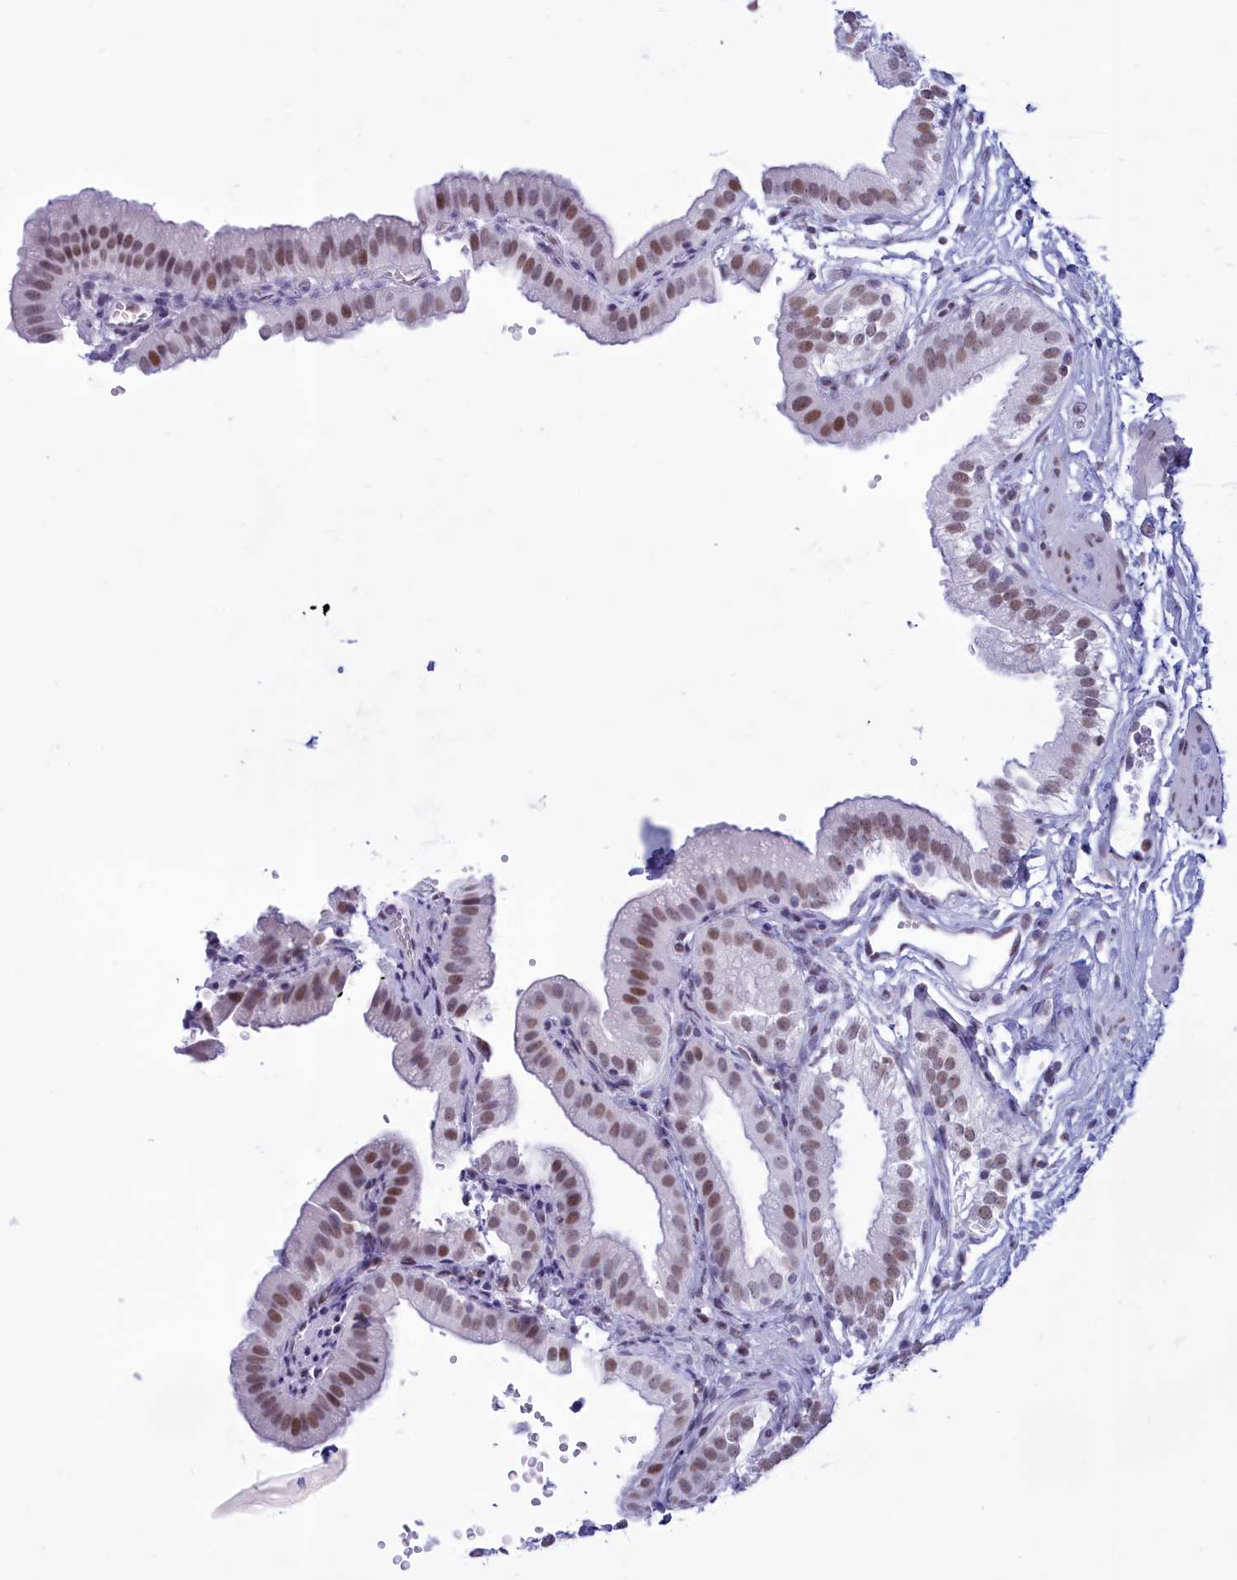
{"staining": {"intensity": "moderate", "quantity": ">75%", "location": "nuclear"}, "tissue": "gallbladder", "cell_type": "Glandular cells", "image_type": "normal", "snomed": [{"axis": "morphology", "description": "Normal tissue, NOS"}, {"axis": "topography", "description": "Gallbladder"}], "caption": "Protein expression analysis of benign gallbladder shows moderate nuclear expression in about >75% of glandular cells. (DAB IHC with brightfield microscopy, high magnification).", "gene": "CDC26", "patient": {"sex": "female", "age": 61}}